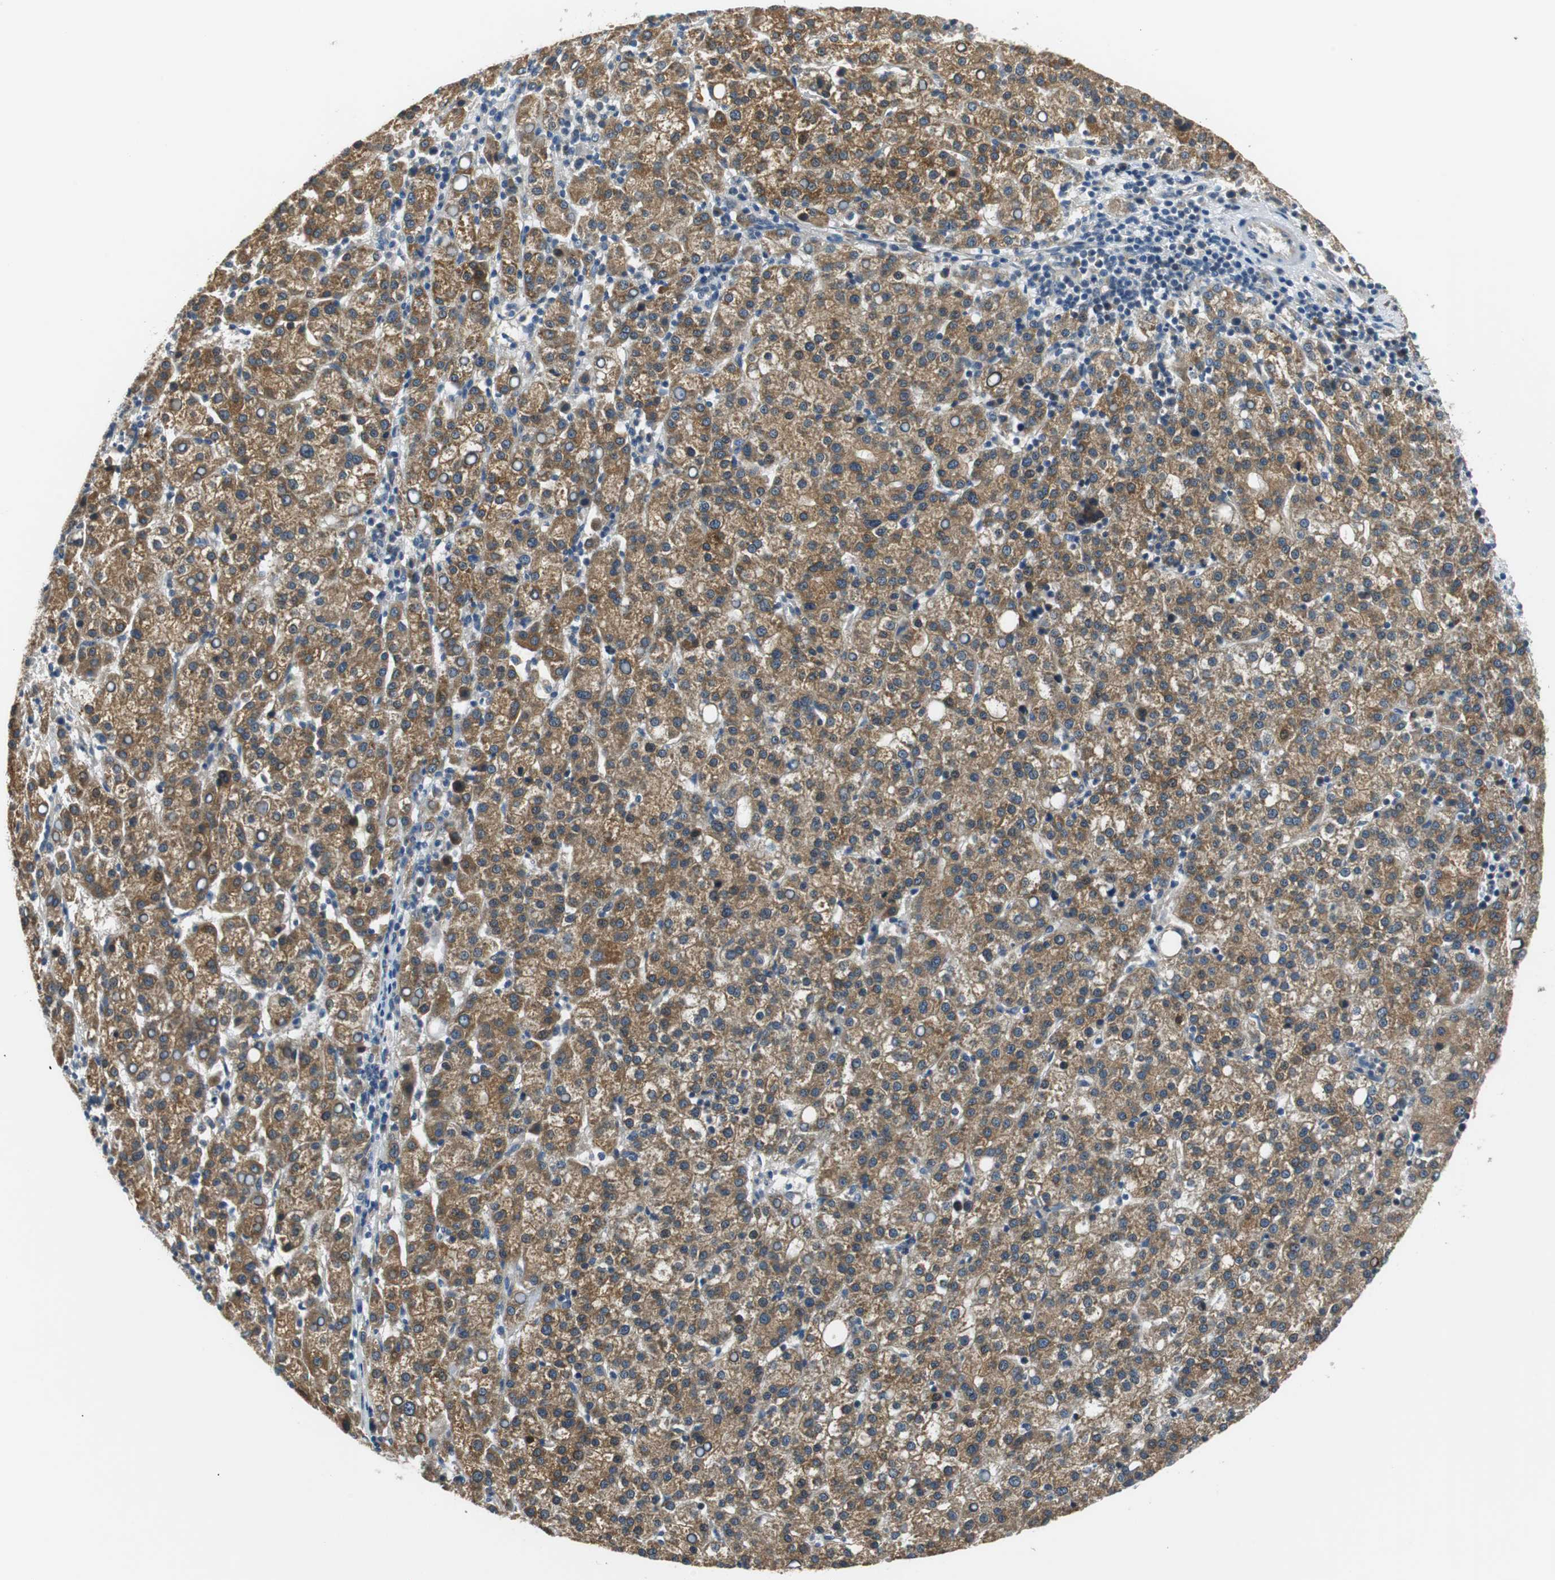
{"staining": {"intensity": "strong", "quantity": ">75%", "location": "cytoplasmic/membranous"}, "tissue": "liver cancer", "cell_type": "Tumor cells", "image_type": "cancer", "snomed": [{"axis": "morphology", "description": "Carcinoma, Hepatocellular, NOS"}, {"axis": "topography", "description": "Liver"}], "caption": "Hepatocellular carcinoma (liver) tissue reveals strong cytoplasmic/membranous staining in about >75% of tumor cells, visualized by immunohistochemistry.", "gene": "FADS2", "patient": {"sex": "female", "age": 58}}